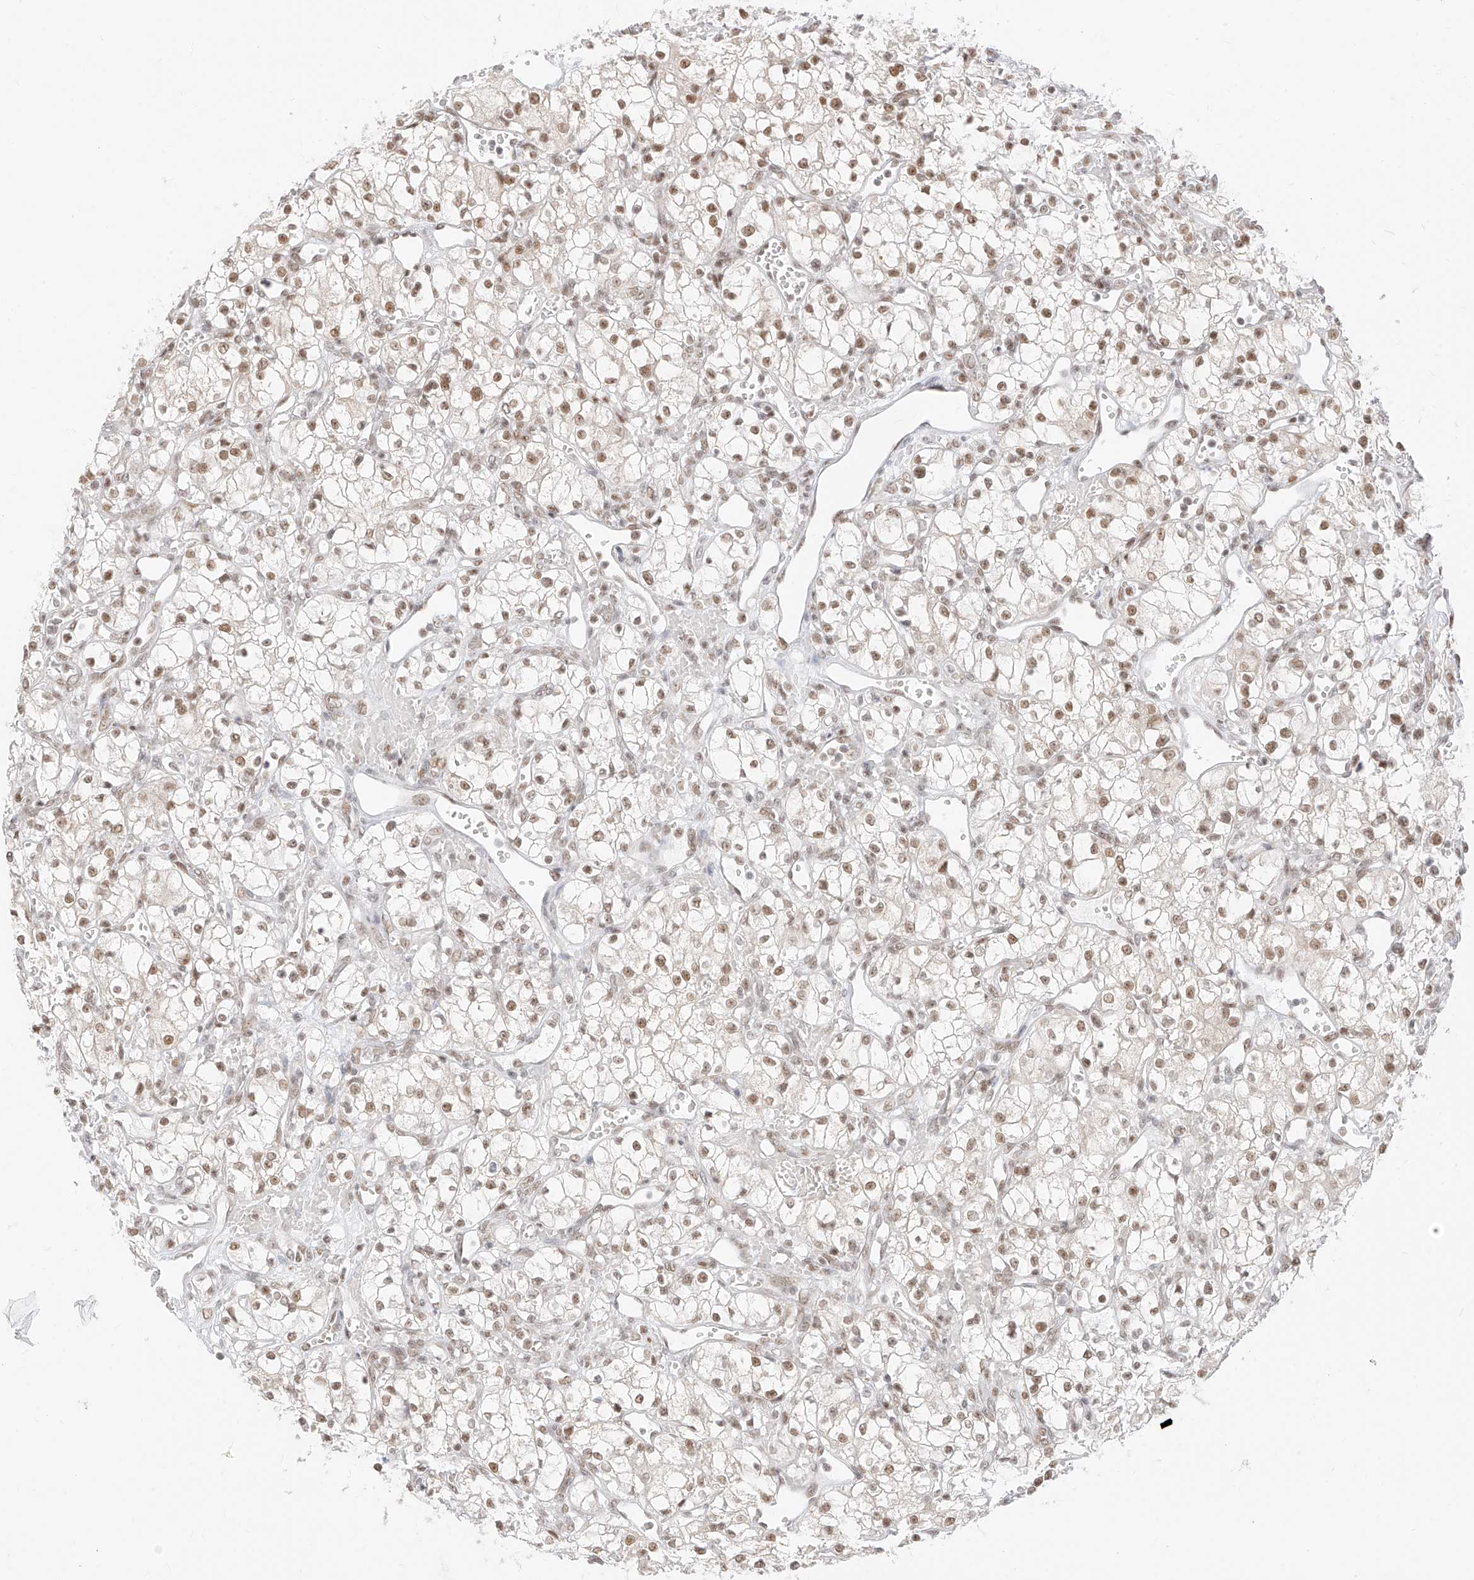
{"staining": {"intensity": "moderate", "quantity": ">75%", "location": "nuclear"}, "tissue": "renal cancer", "cell_type": "Tumor cells", "image_type": "cancer", "snomed": [{"axis": "morphology", "description": "Adenocarcinoma, NOS"}, {"axis": "topography", "description": "Kidney"}], "caption": "Immunohistochemical staining of human renal cancer (adenocarcinoma) displays medium levels of moderate nuclear staining in about >75% of tumor cells.", "gene": "SUPT5H", "patient": {"sex": "male", "age": 59}}